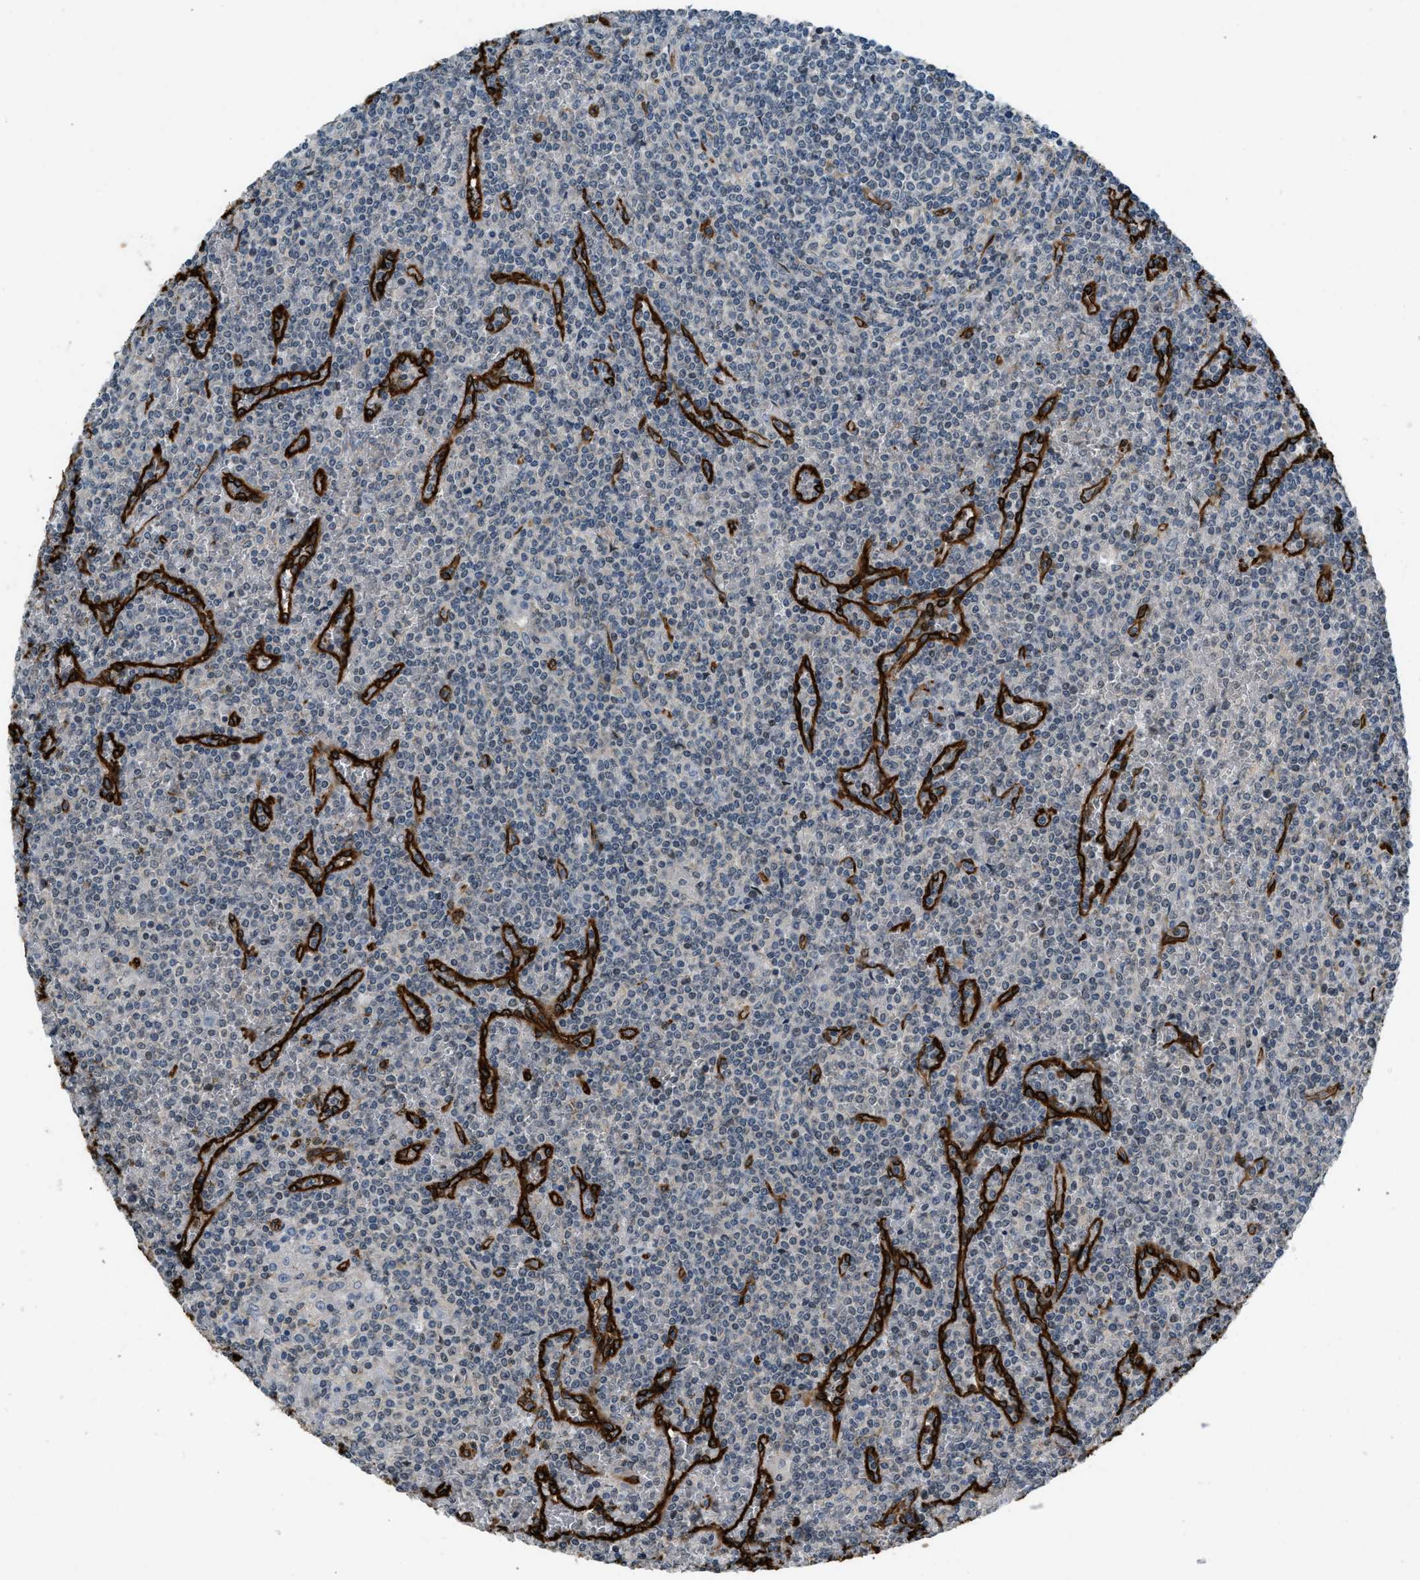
{"staining": {"intensity": "negative", "quantity": "none", "location": "none"}, "tissue": "lymphoma", "cell_type": "Tumor cells", "image_type": "cancer", "snomed": [{"axis": "morphology", "description": "Malignant lymphoma, non-Hodgkin's type, Low grade"}, {"axis": "topography", "description": "Spleen"}], "caption": "High magnification brightfield microscopy of malignant lymphoma, non-Hodgkin's type (low-grade) stained with DAB (3,3'-diaminobenzidine) (brown) and counterstained with hematoxylin (blue): tumor cells show no significant expression.", "gene": "NMB", "patient": {"sex": "female", "age": 19}}